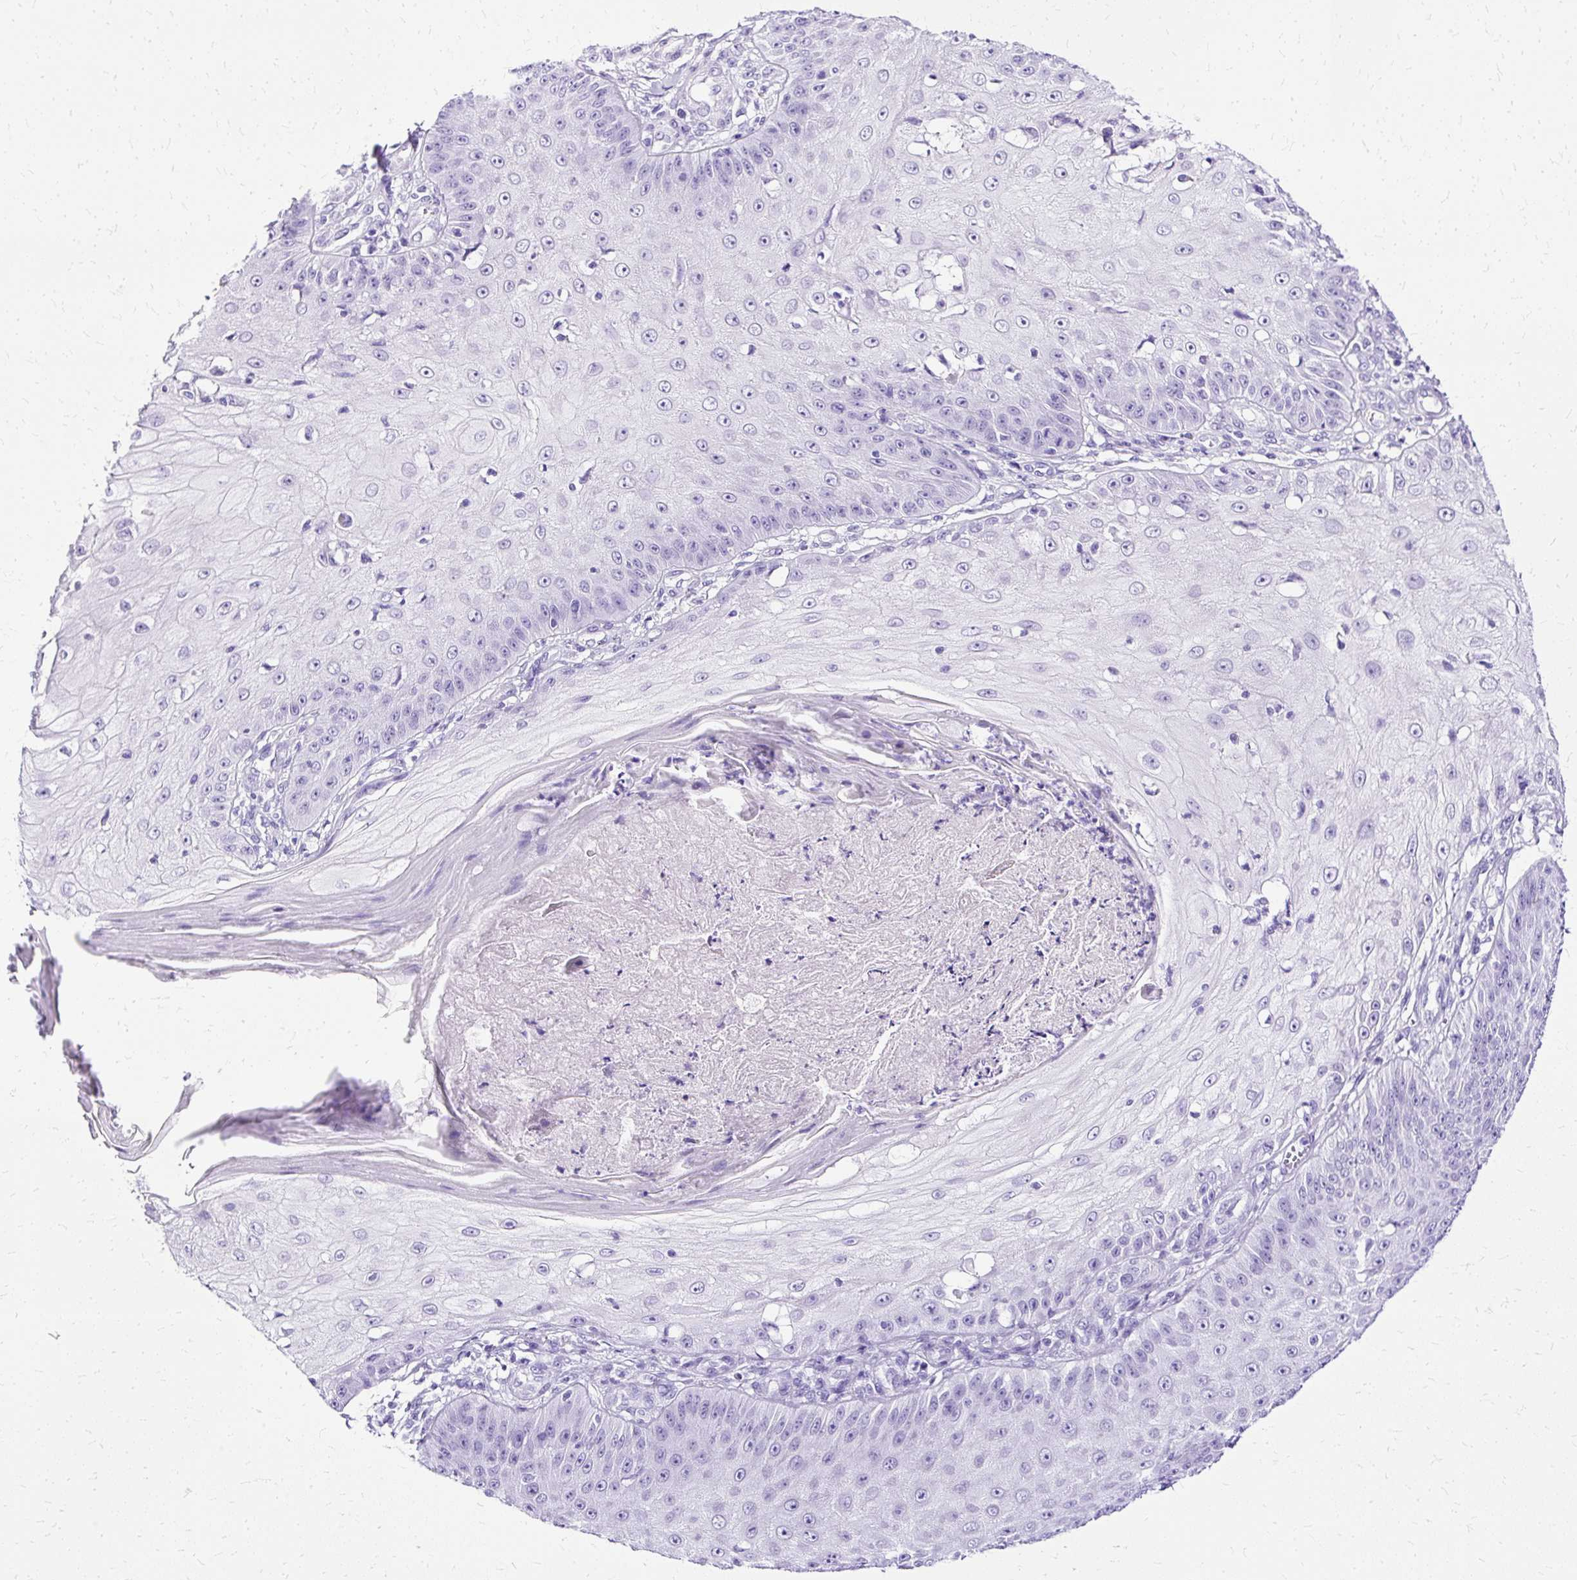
{"staining": {"intensity": "negative", "quantity": "none", "location": "none"}, "tissue": "skin cancer", "cell_type": "Tumor cells", "image_type": "cancer", "snomed": [{"axis": "morphology", "description": "Squamous cell carcinoma, NOS"}, {"axis": "topography", "description": "Skin"}], "caption": "There is no significant expression in tumor cells of skin cancer (squamous cell carcinoma).", "gene": "SLC8A2", "patient": {"sex": "male", "age": 70}}